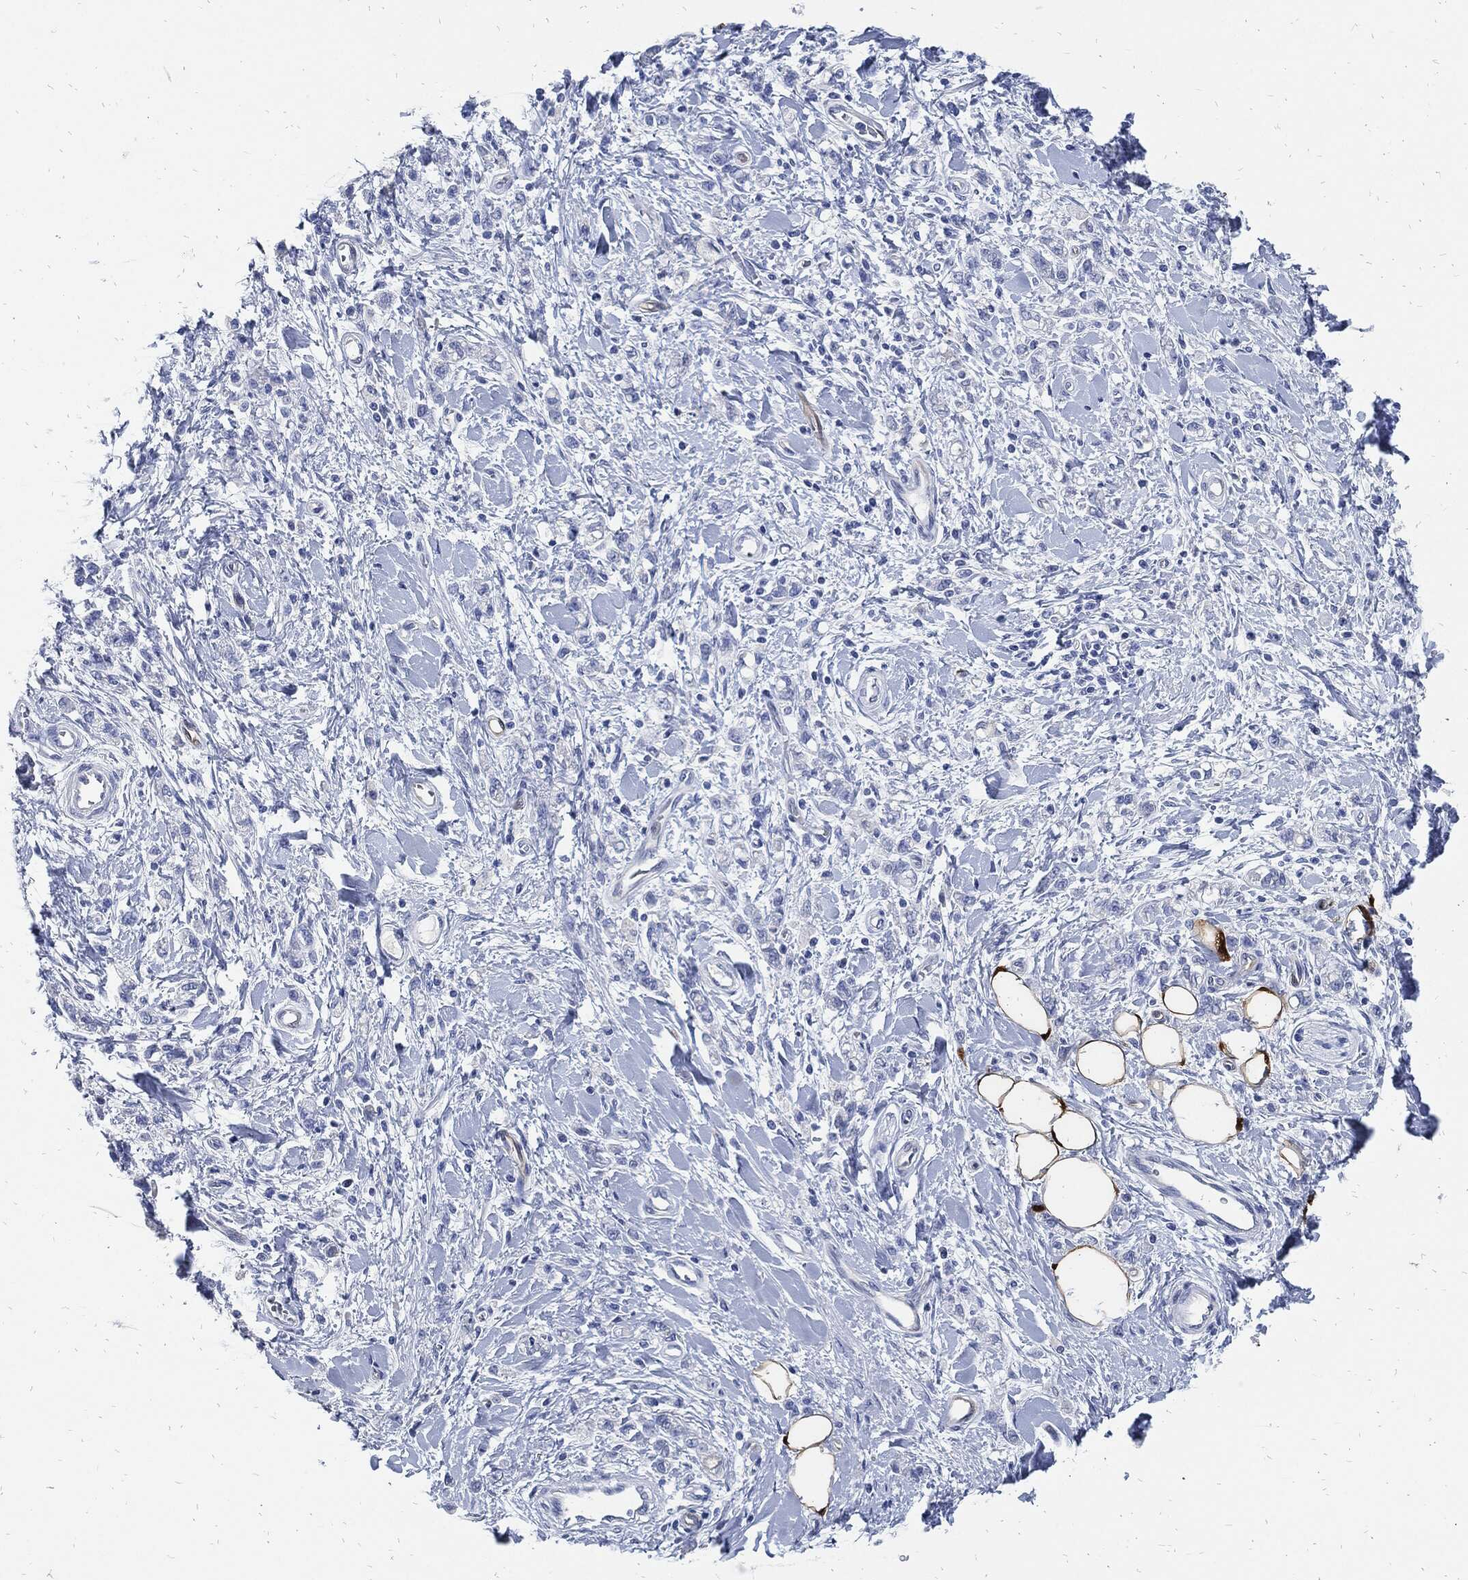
{"staining": {"intensity": "negative", "quantity": "none", "location": "none"}, "tissue": "stomach cancer", "cell_type": "Tumor cells", "image_type": "cancer", "snomed": [{"axis": "morphology", "description": "Adenocarcinoma, NOS"}, {"axis": "topography", "description": "Stomach"}], "caption": "Immunohistochemical staining of human stomach cancer (adenocarcinoma) exhibits no significant staining in tumor cells.", "gene": "FABP4", "patient": {"sex": "male", "age": 77}}